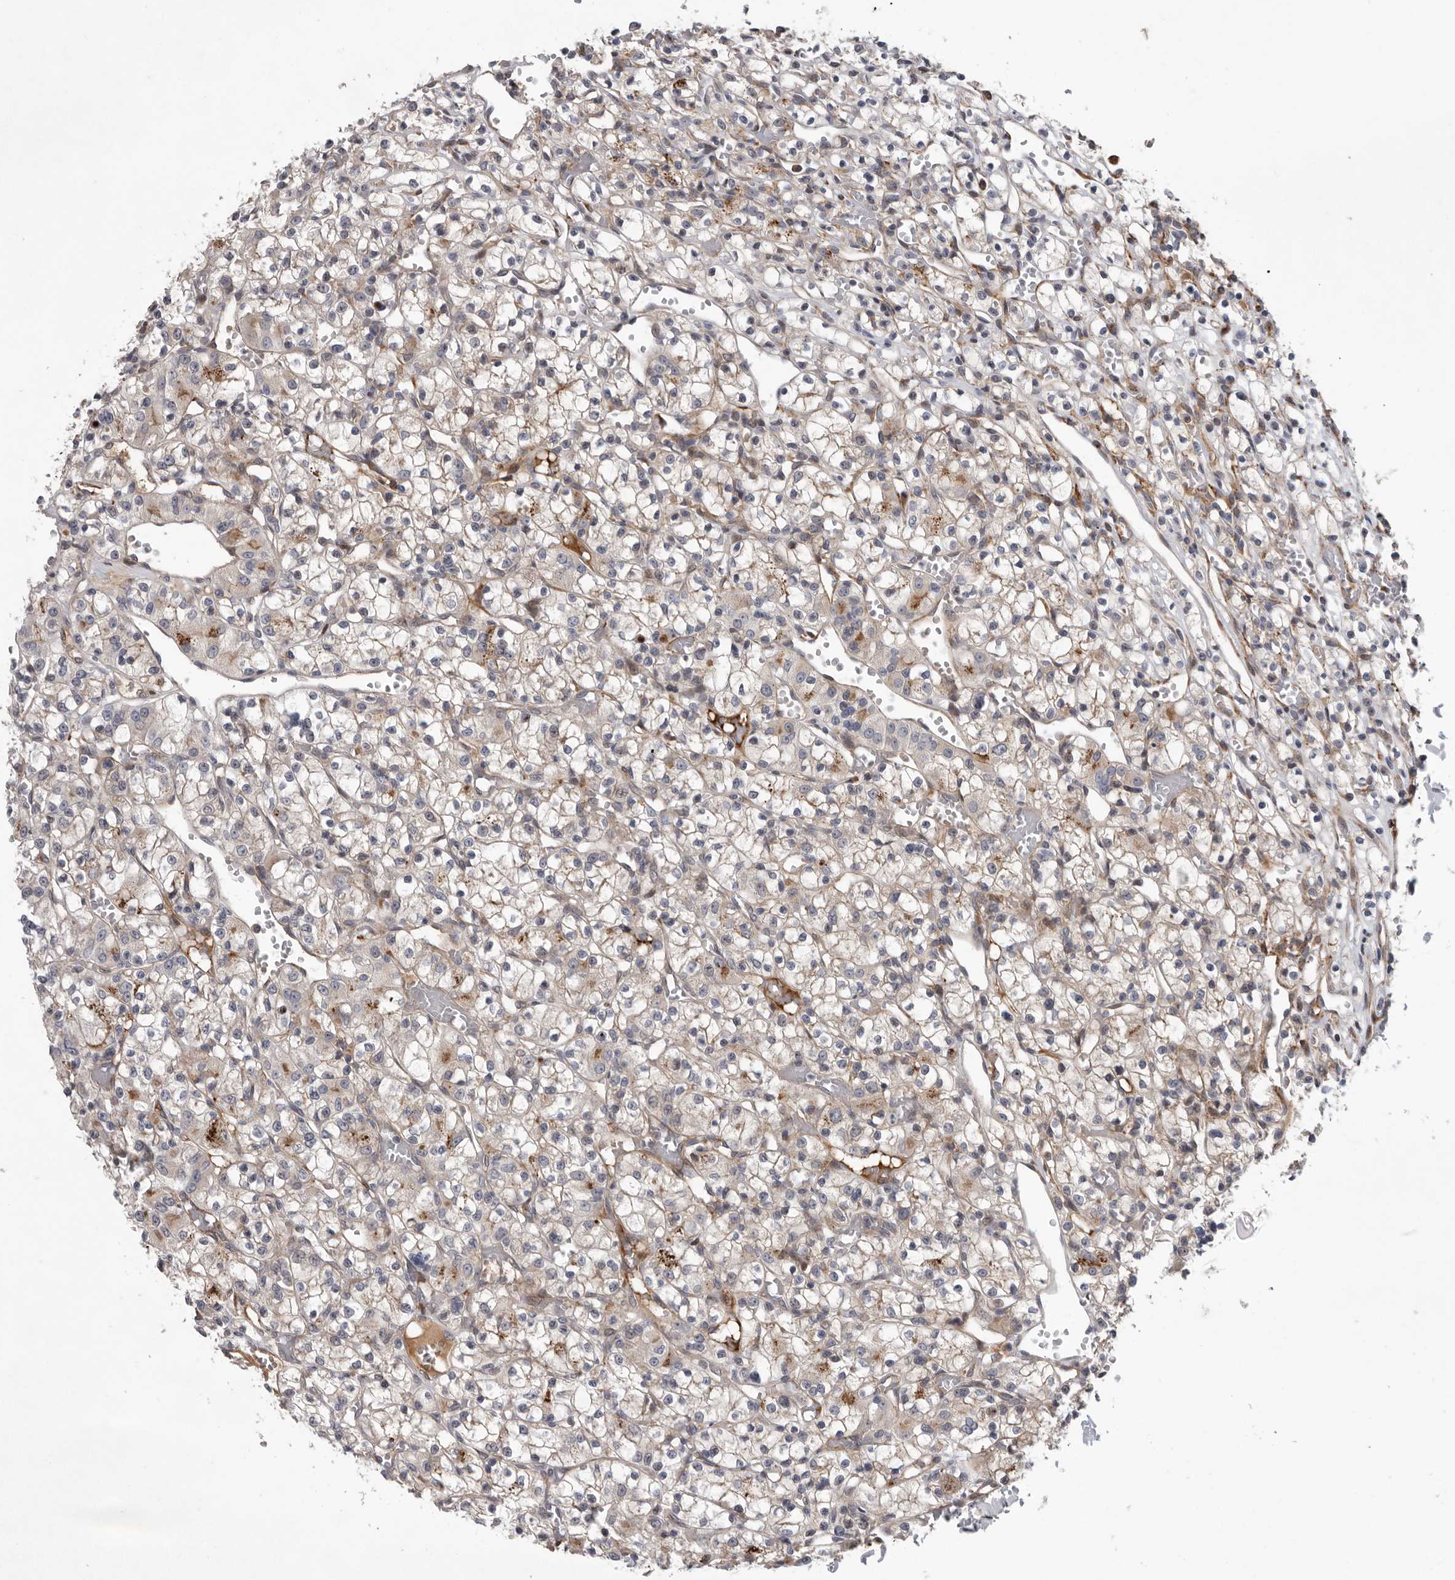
{"staining": {"intensity": "weak", "quantity": ">75%", "location": "cytoplasmic/membranous"}, "tissue": "renal cancer", "cell_type": "Tumor cells", "image_type": "cancer", "snomed": [{"axis": "morphology", "description": "Adenocarcinoma, NOS"}, {"axis": "topography", "description": "Kidney"}], "caption": "The photomicrograph demonstrates a brown stain indicating the presence of a protein in the cytoplasmic/membranous of tumor cells in adenocarcinoma (renal). The staining is performed using DAB brown chromogen to label protein expression. The nuclei are counter-stained blue using hematoxylin.", "gene": "ATXN3L", "patient": {"sex": "female", "age": 59}}